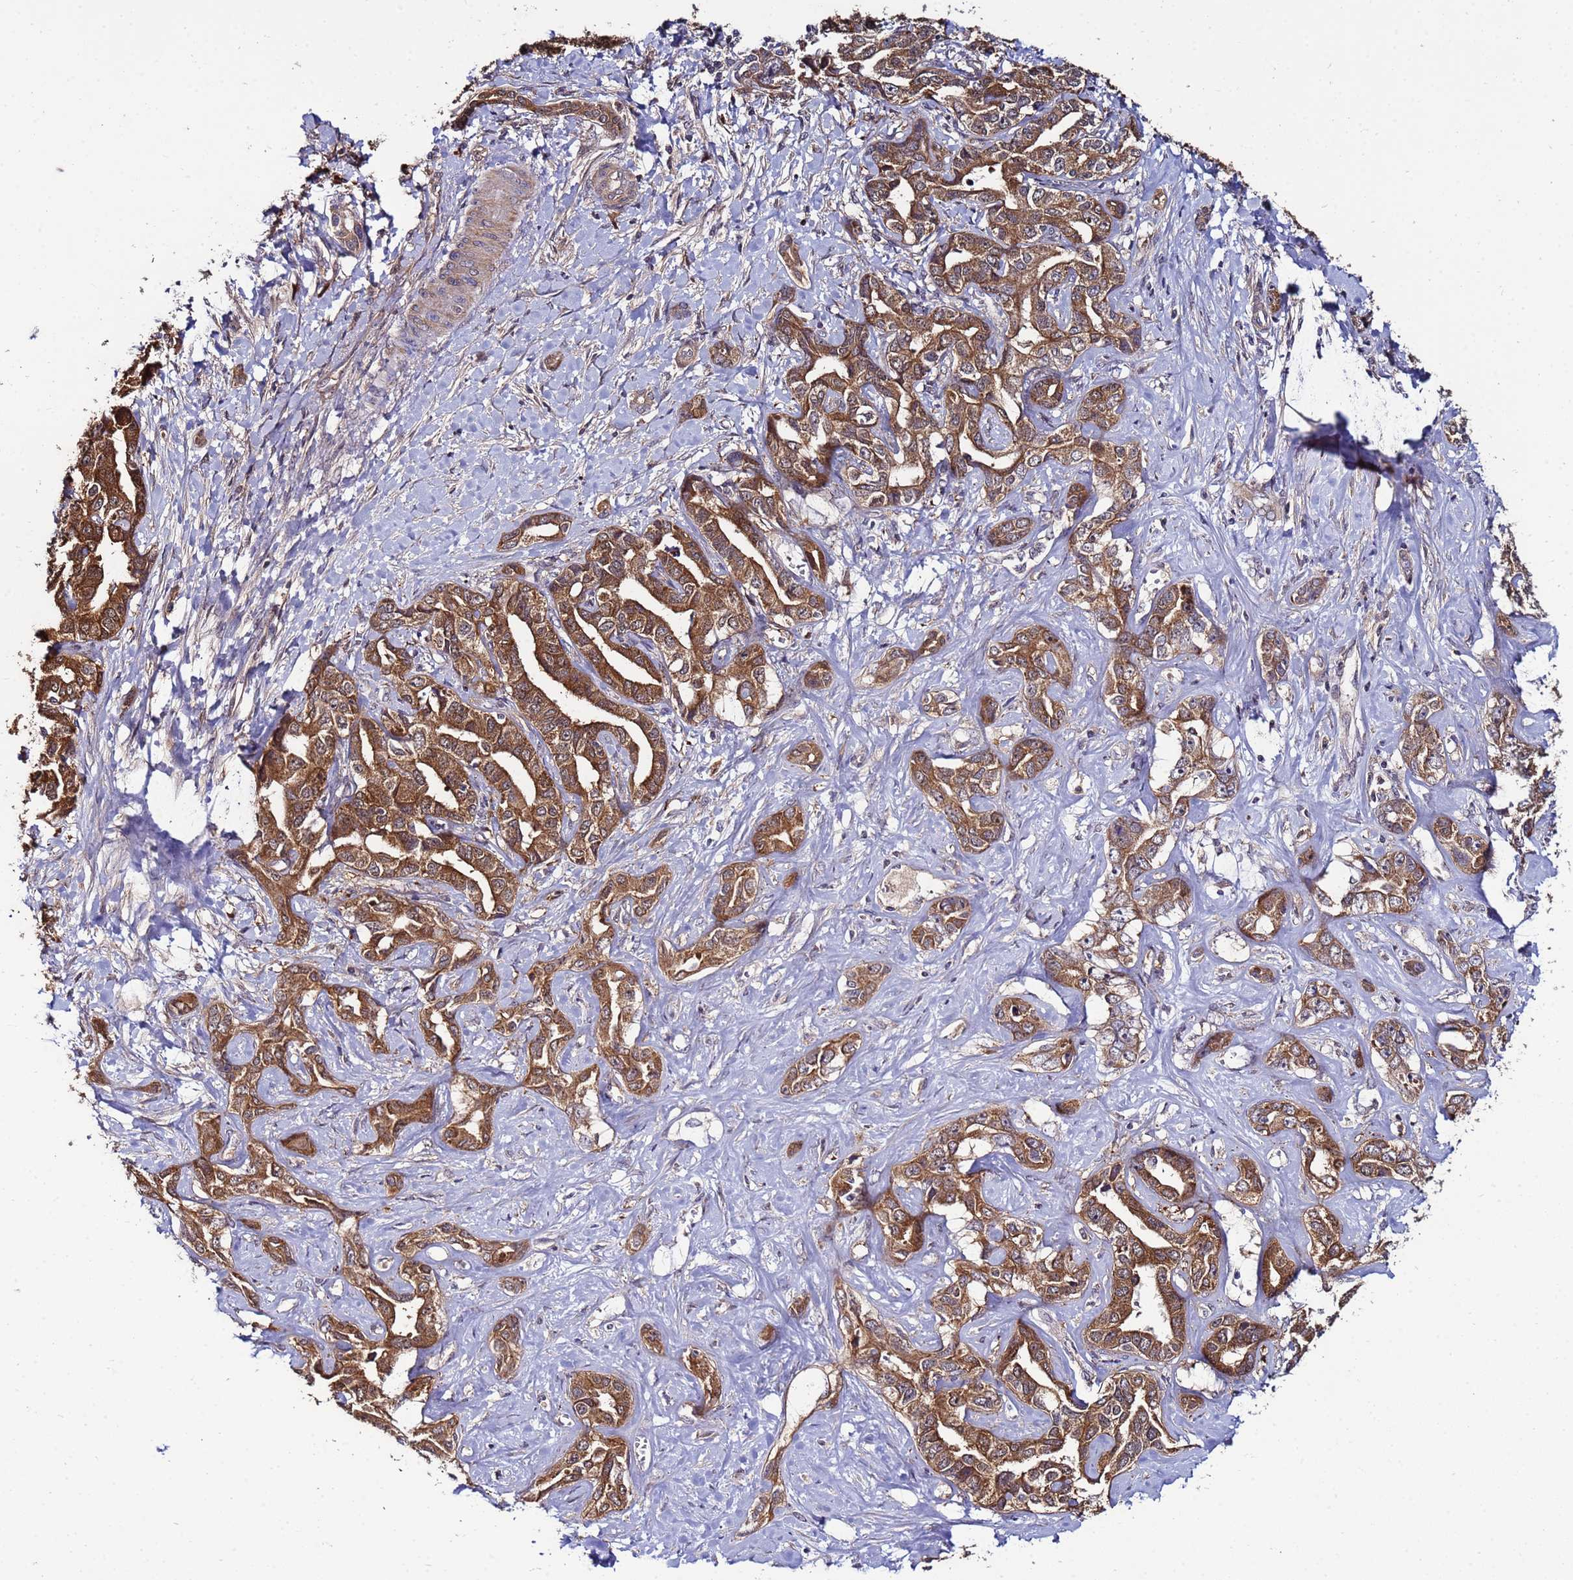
{"staining": {"intensity": "strong", "quantity": ">75%", "location": "cytoplasmic/membranous"}, "tissue": "liver cancer", "cell_type": "Tumor cells", "image_type": "cancer", "snomed": [{"axis": "morphology", "description": "Cholangiocarcinoma"}, {"axis": "topography", "description": "Liver"}], "caption": "Immunohistochemistry (IHC) histopathology image of human liver cancer (cholangiocarcinoma) stained for a protein (brown), which exhibits high levels of strong cytoplasmic/membranous expression in about >75% of tumor cells.", "gene": "NAXE", "patient": {"sex": "male", "age": 59}}